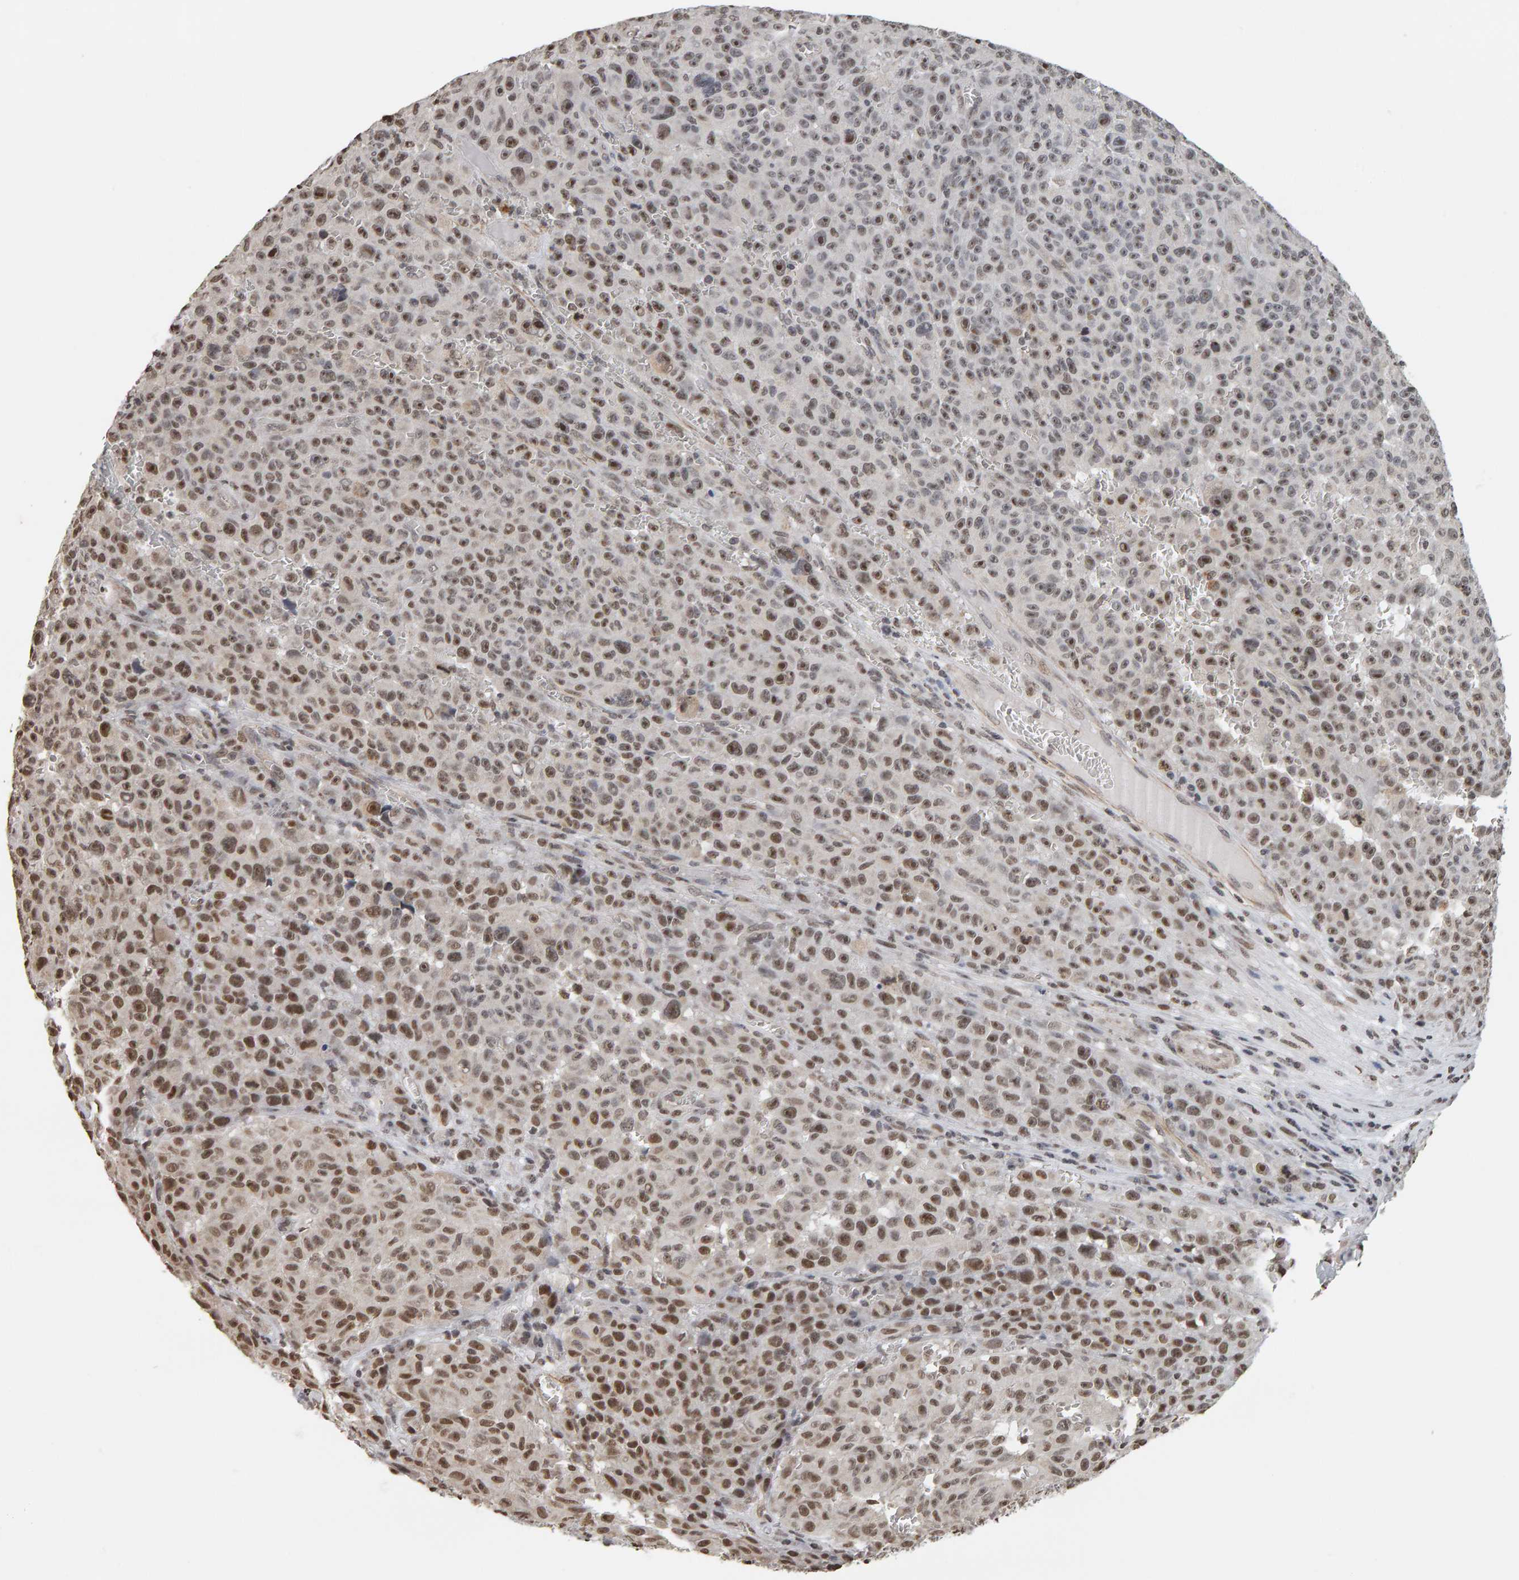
{"staining": {"intensity": "moderate", "quantity": ">75%", "location": "nuclear"}, "tissue": "melanoma", "cell_type": "Tumor cells", "image_type": "cancer", "snomed": [{"axis": "morphology", "description": "Malignant melanoma, NOS"}, {"axis": "topography", "description": "Skin"}], "caption": "Malignant melanoma tissue reveals moderate nuclear expression in approximately >75% of tumor cells, visualized by immunohistochemistry.", "gene": "AFF4", "patient": {"sex": "female", "age": 82}}